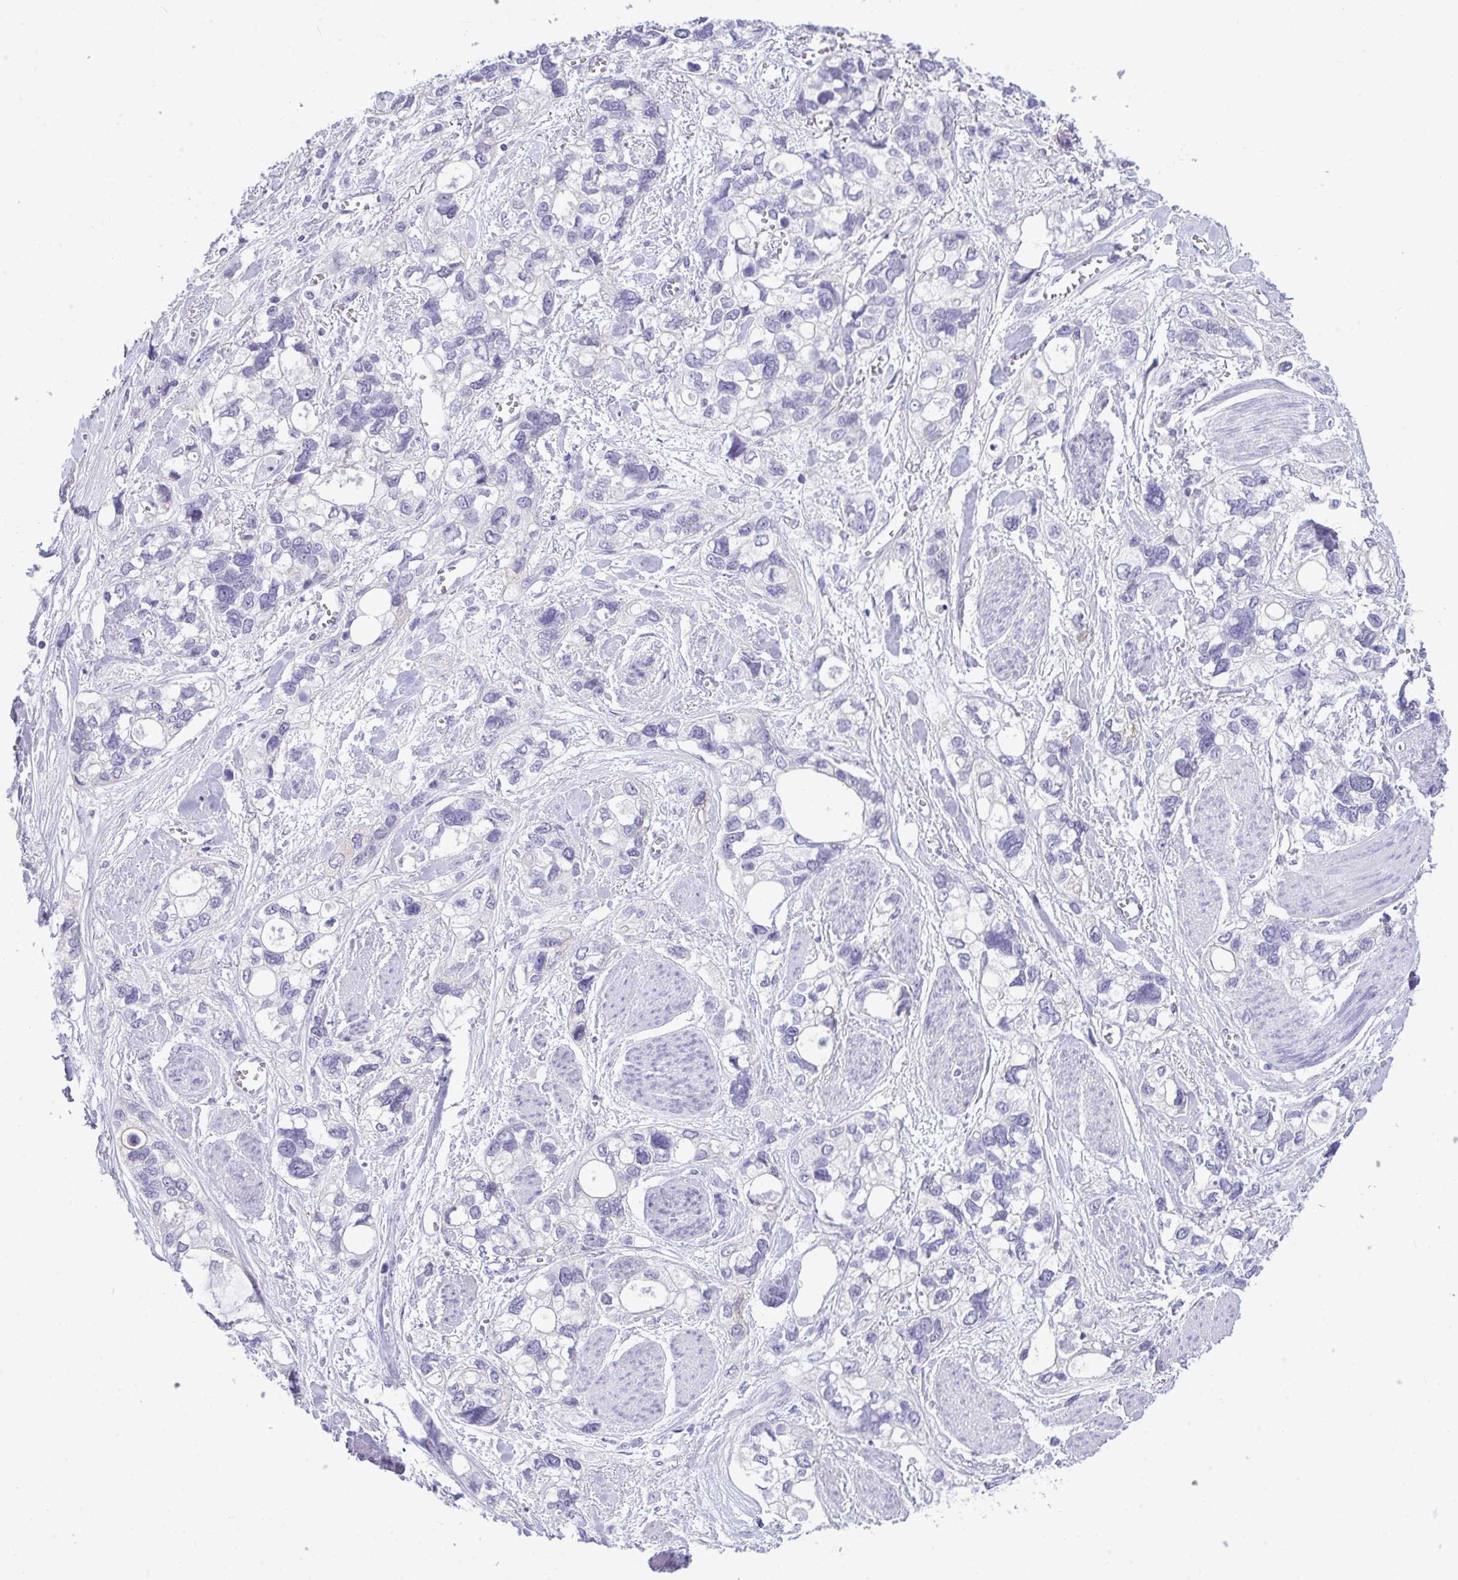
{"staining": {"intensity": "negative", "quantity": "none", "location": "none"}, "tissue": "stomach cancer", "cell_type": "Tumor cells", "image_type": "cancer", "snomed": [{"axis": "morphology", "description": "Adenocarcinoma, NOS"}, {"axis": "topography", "description": "Stomach, upper"}], "caption": "An image of stomach adenocarcinoma stained for a protein demonstrates no brown staining in tumor cells.", "gene": "PRM2", "patient": {"sex": "female", "age": 81}}